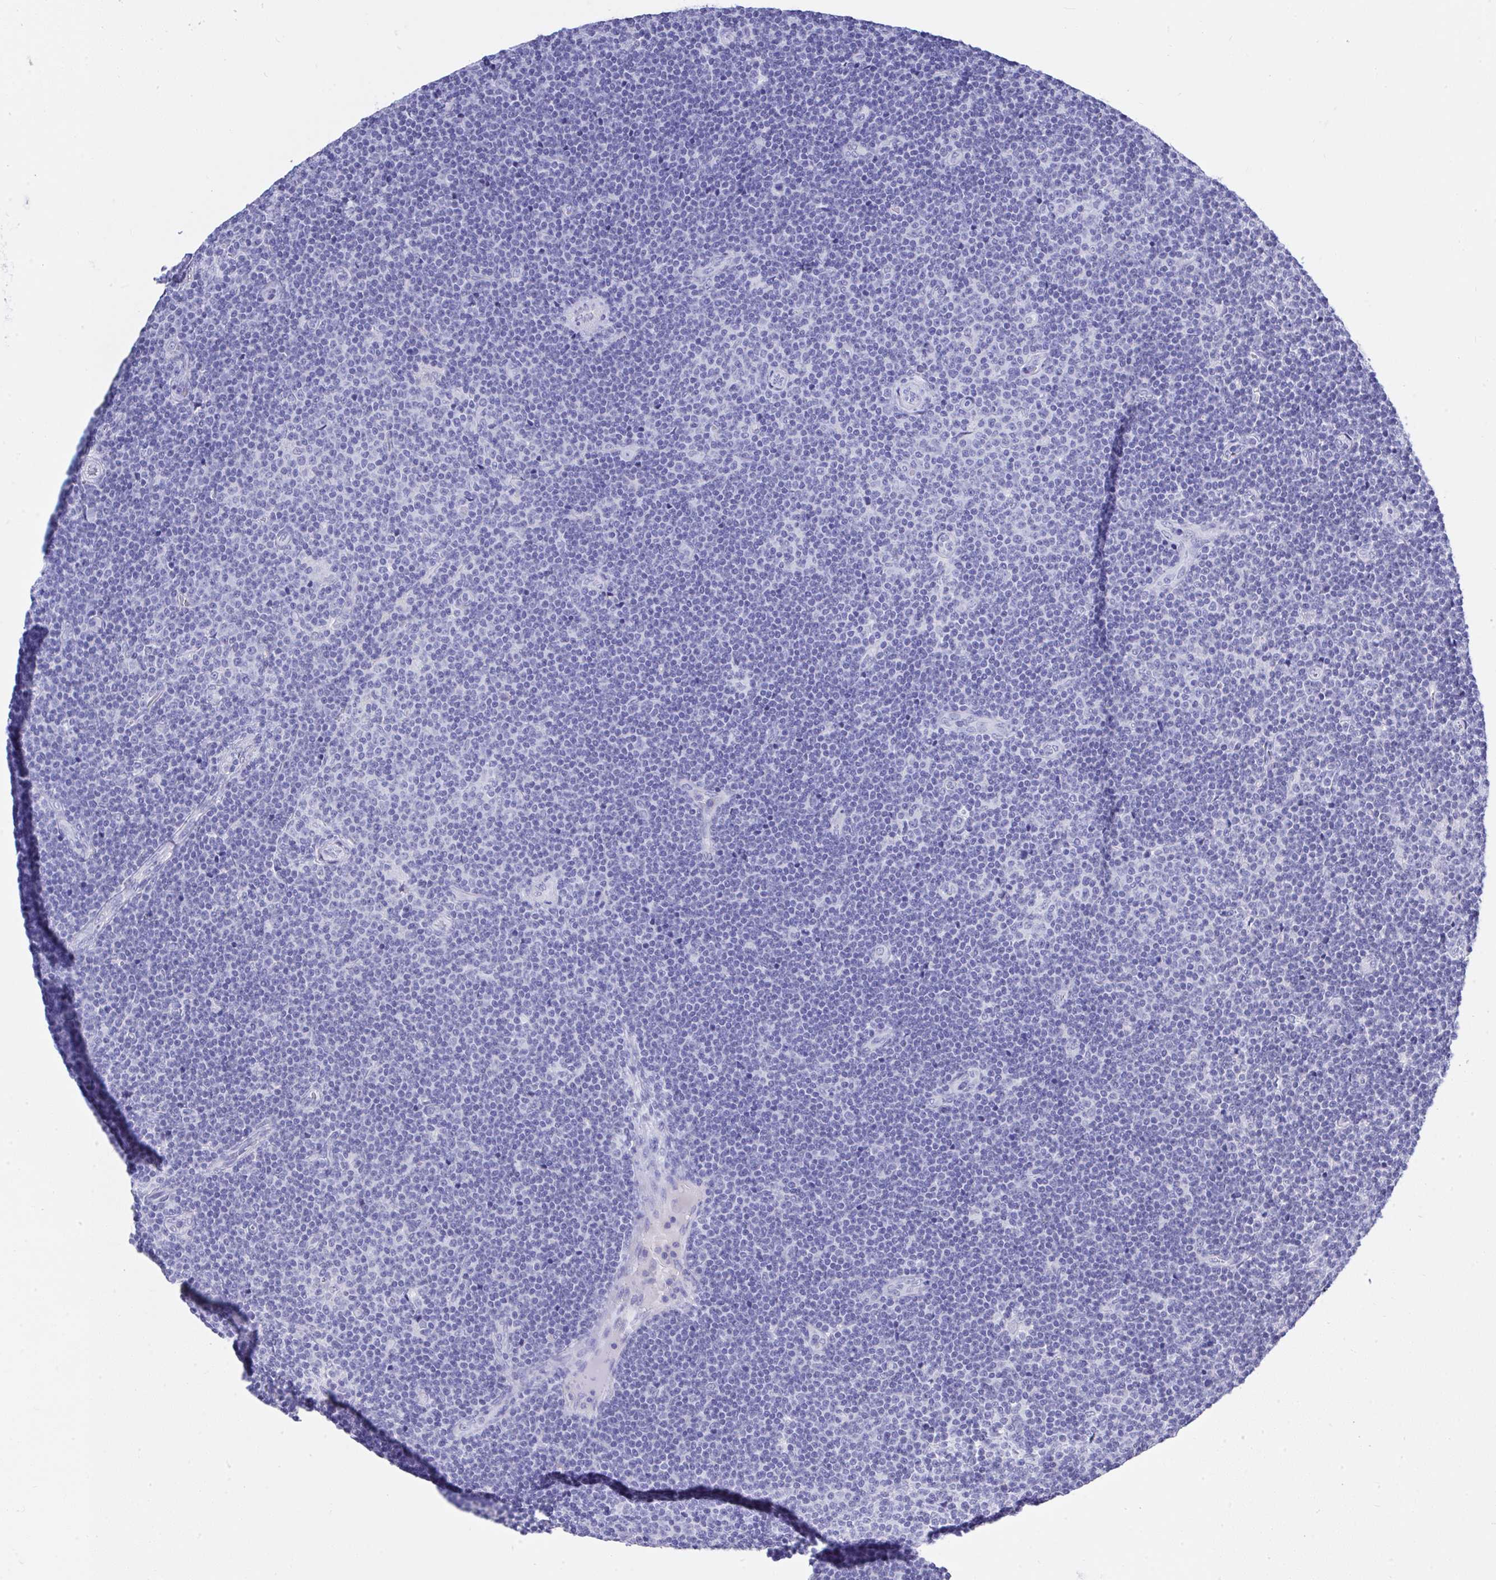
{"staining": {"intensity": "negative", "quantity": "none", "location": "none"}, "tissue": "lymphoma", "cell_type": "Tumor cells", "image_type": "cancer", "snomed": [{"axis": "morphology", "description": "Malignant lymphoma, non-Hodgkin's type, Low grade"}, {"axis": "topography", "description": "Lymph node"}], "caption": "Tumor cells show no significant staining in low-grade malignant lymphoma, non-Hodgkin's type.", "gene": "MS4A12", "patient": {"sex": "male", "age": 48}}